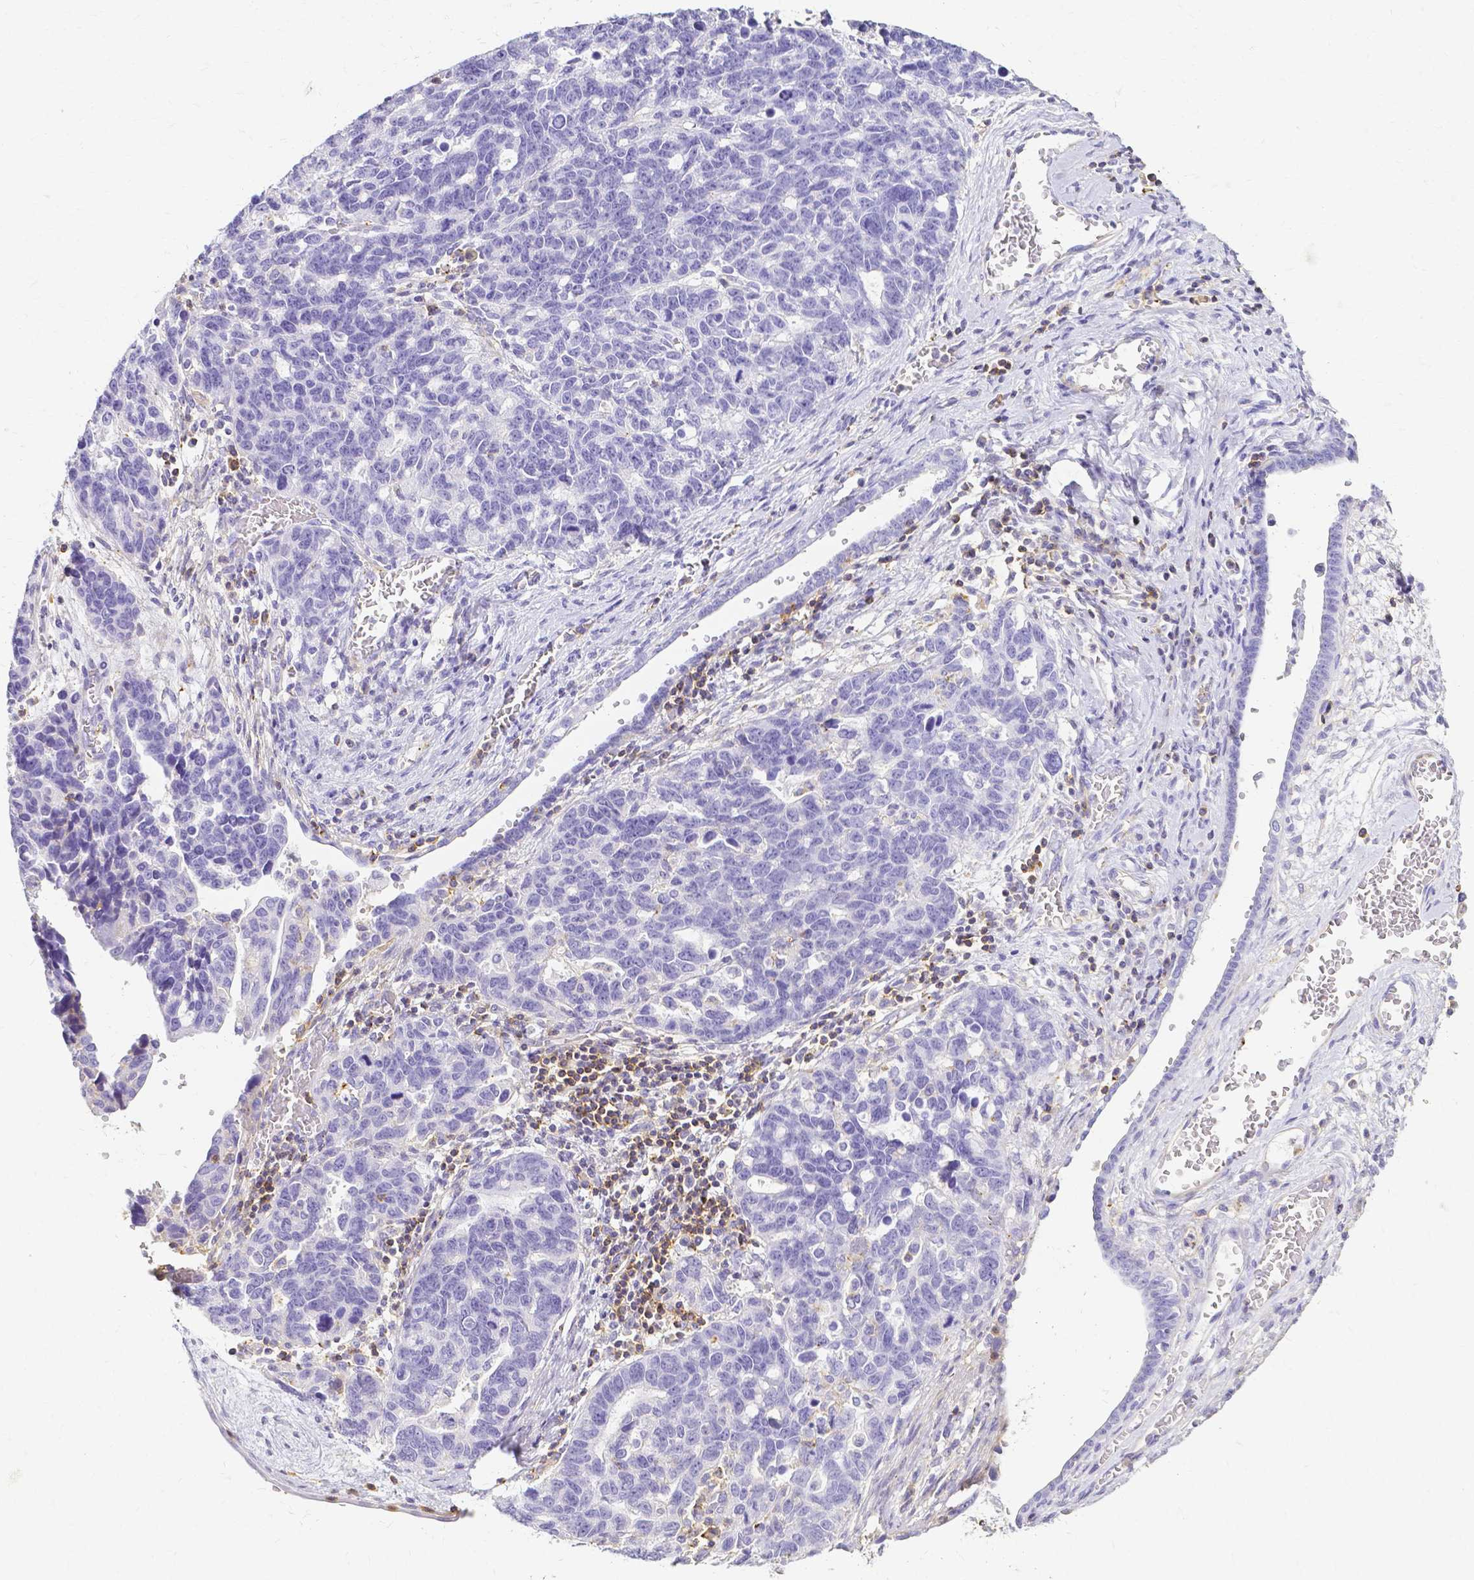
{"staining": {"intensity": "negative", "quantity": "none", "location": "none"}, "tissue": "ovarian cancer", "cell_type": "Tumor cells", "image_type": "cancer", "snomed": [{"axis": "morphology", "description": "Cystadenocarcinoma, serous, NOS"}, {"axis": "topography", "description": "Ovary"}], "caption": "High power microscopy micrograph of an IHC image of serous cystadenocarcinoma (ovarian), revealing no significant positivity in tumor cells.", "gene": "HSPA12A", "patient": {"sex": "female", "age": 69}}